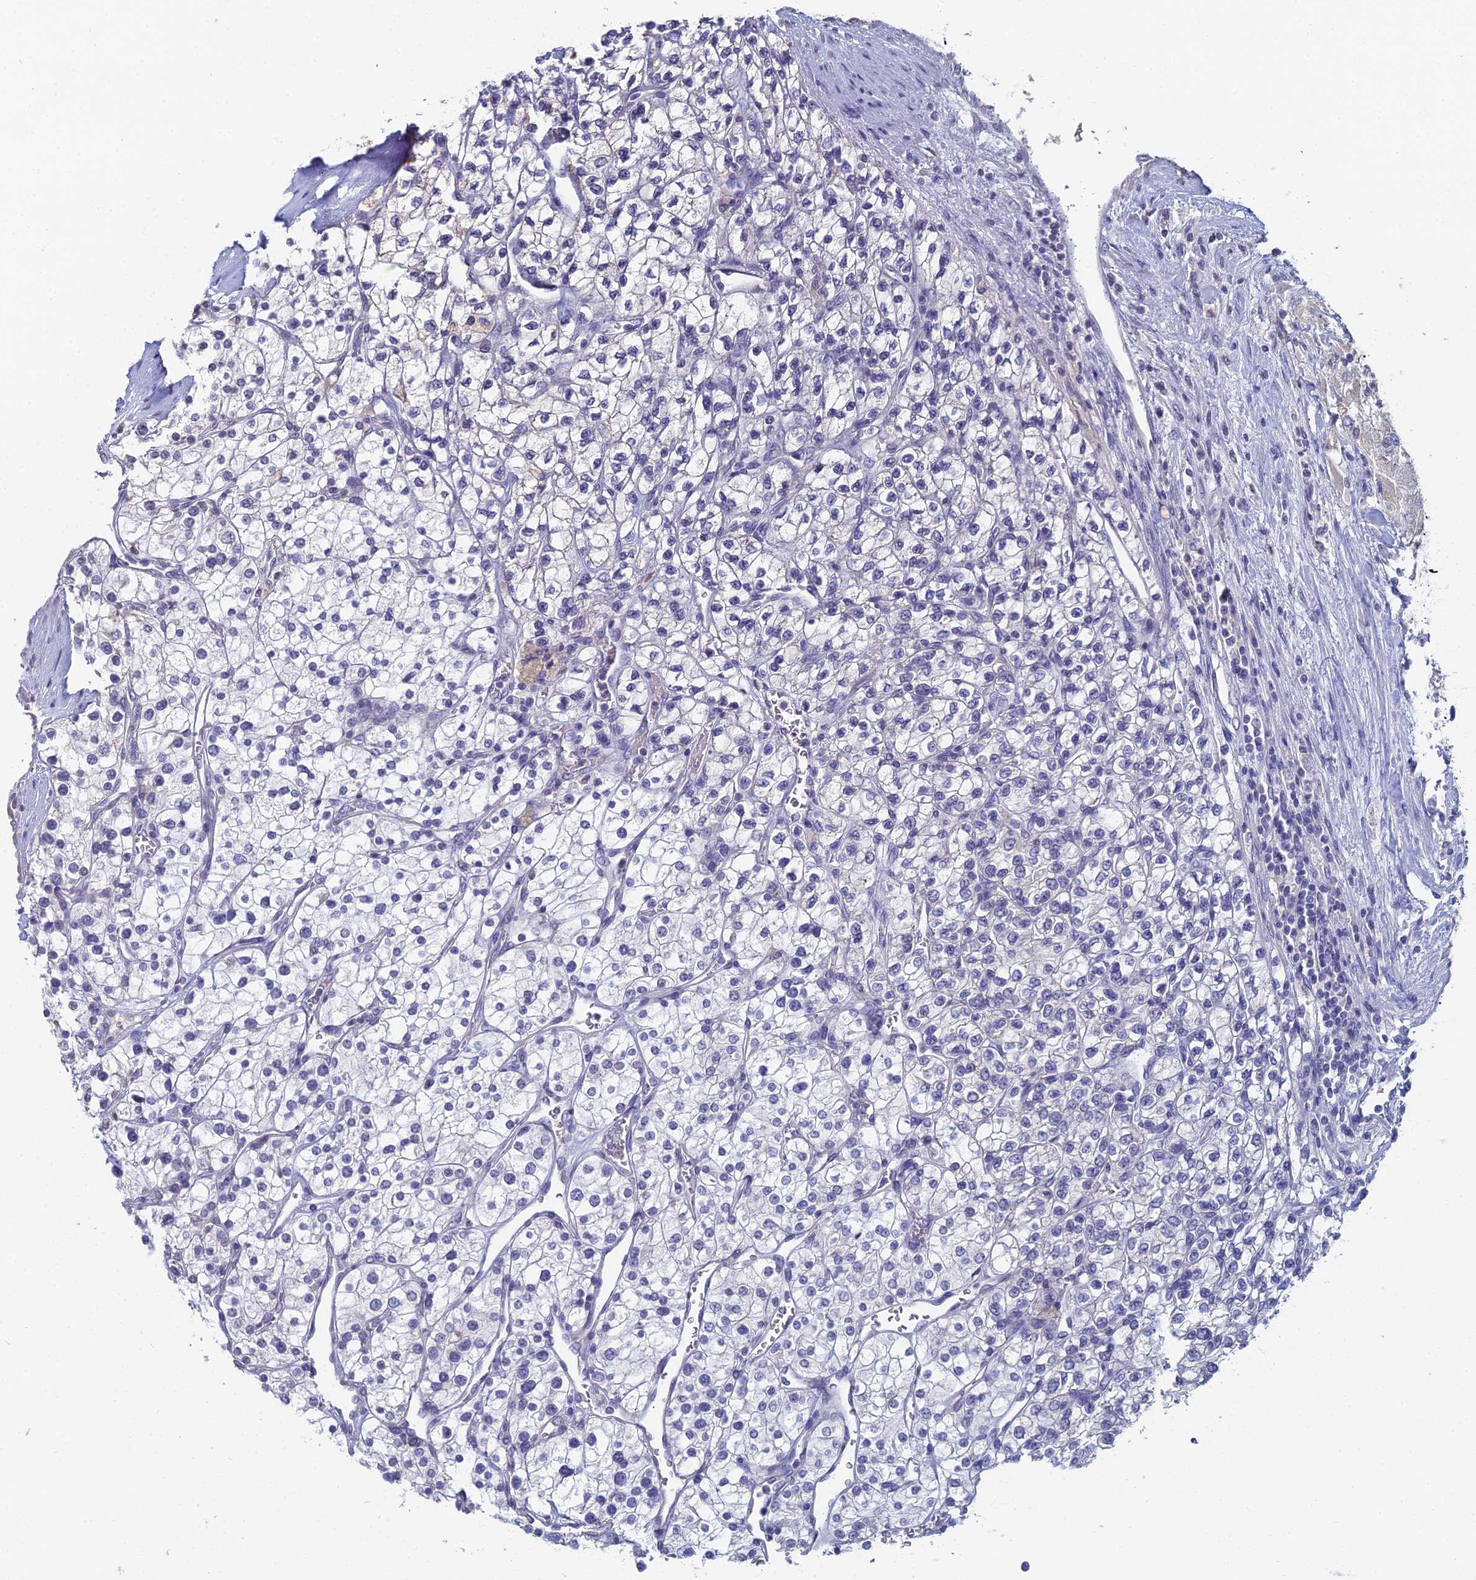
{"staining": {"intensity": "negative", "quantity": "none", "location": "none"}, "tissue": "renal cancer", "cell_type": "Tumor cells", "image_type": "cancer", "snomed": [{"axis": "morphology", "description": "Adenocarcinoma, NOS"}, {"axis": "topography", "description": "Kidney"}], "caption": "Human renal adenocarcinoma stained for a protein using IHC shows no expression in tumor cells.", "gene": "PRR22", "patient": {"sex": "male", "age": 80}}